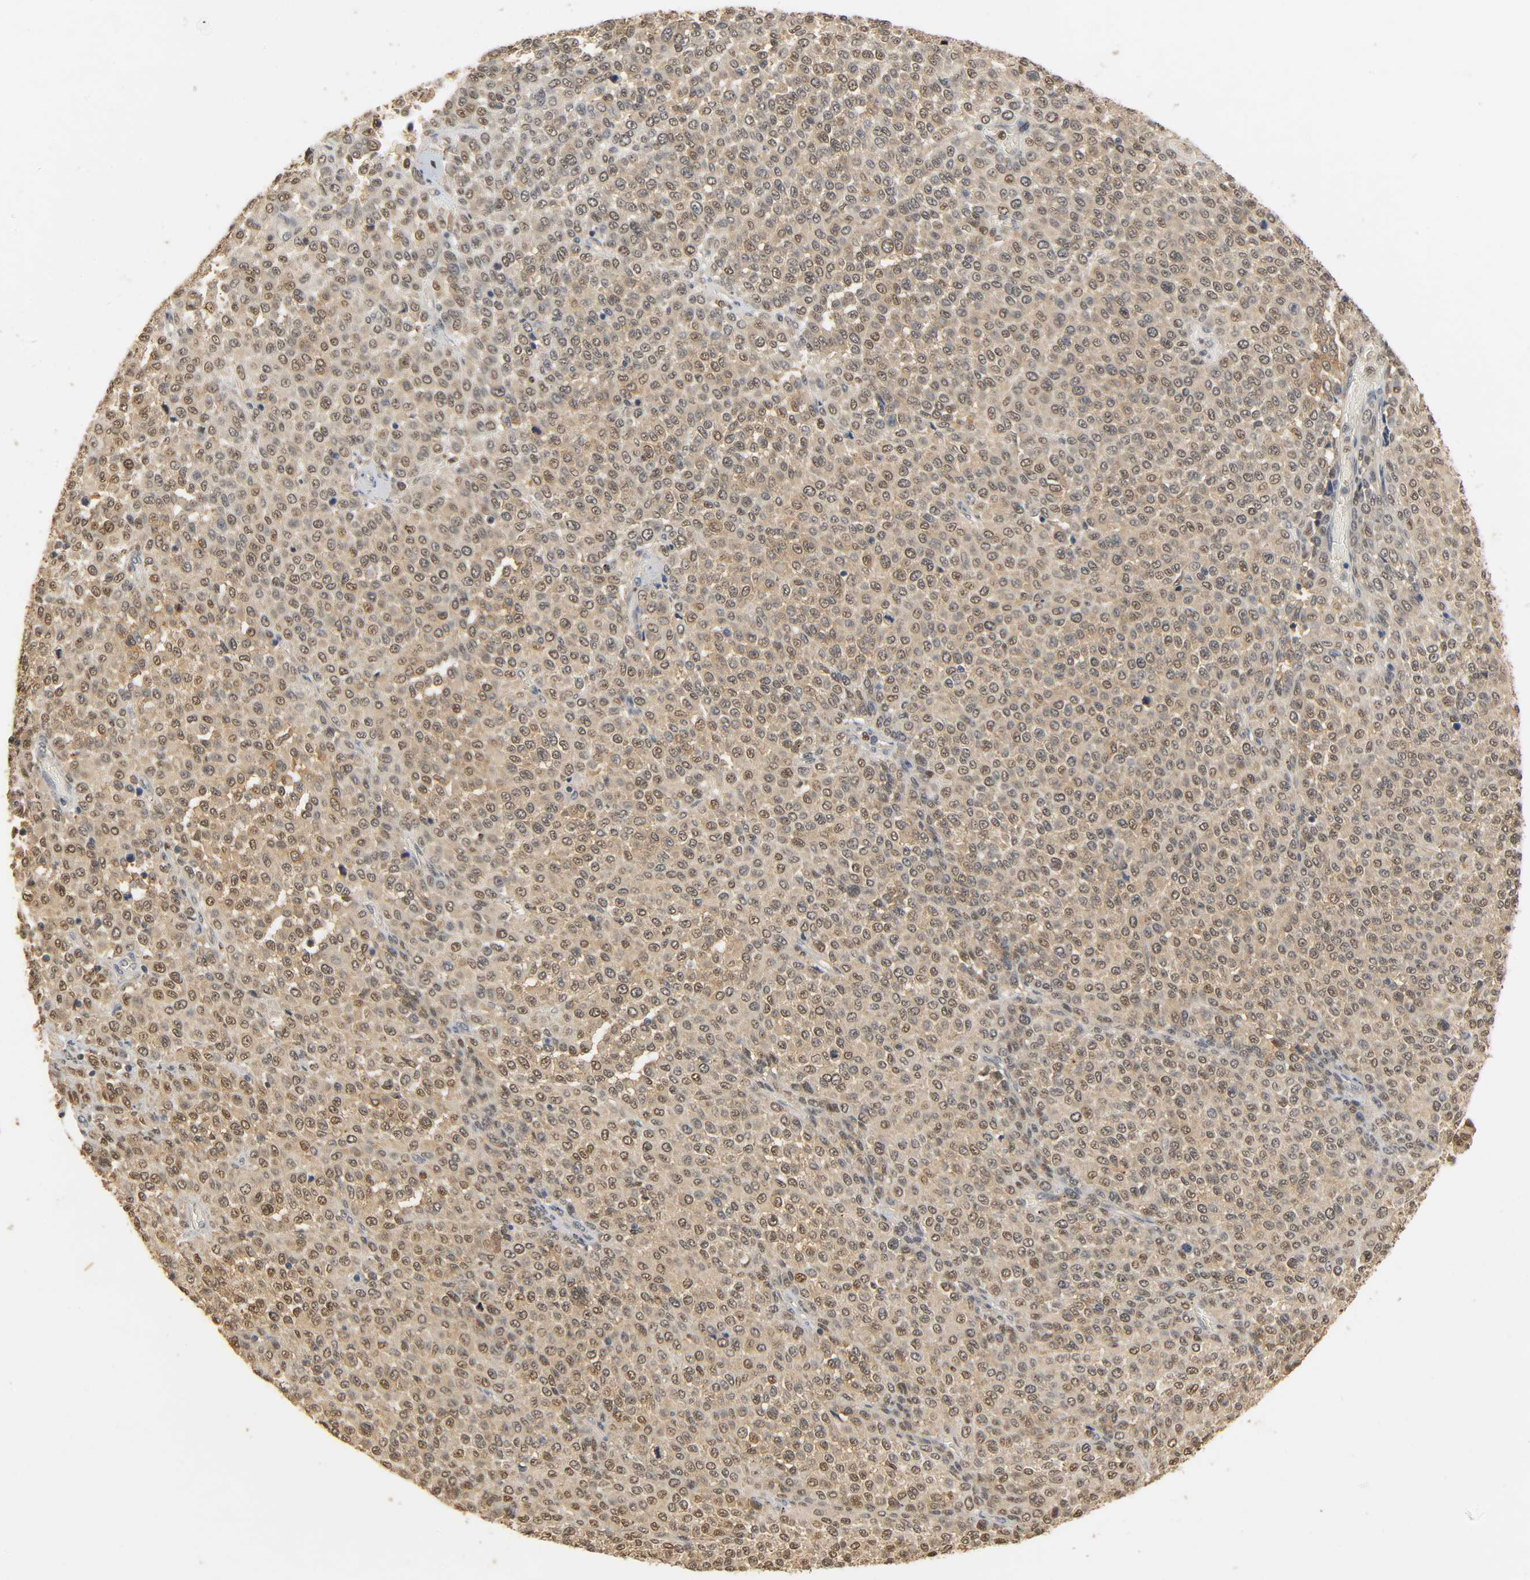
{"staining": {"intensity": "moderate", "quantity": ">75%", "location": "cytoplasmic/membranous,nuclear"}, "tissue": "melanoma", "cell_type": "Tumor cells", "image_type": "cancer", "snomed": [{"axis": "morphology", "description": "Malignant melanoma, Metastatic site"}, {"axis": "topography", "description": "Pancreas"}], "caption": "A brown stain highlights moderate cytoplasmic/membranous and nuclear staining of a protein in human melanoma tumor cells.", "gene": "ZFPM2", "patient": {"sex": "female", "age": 30}}